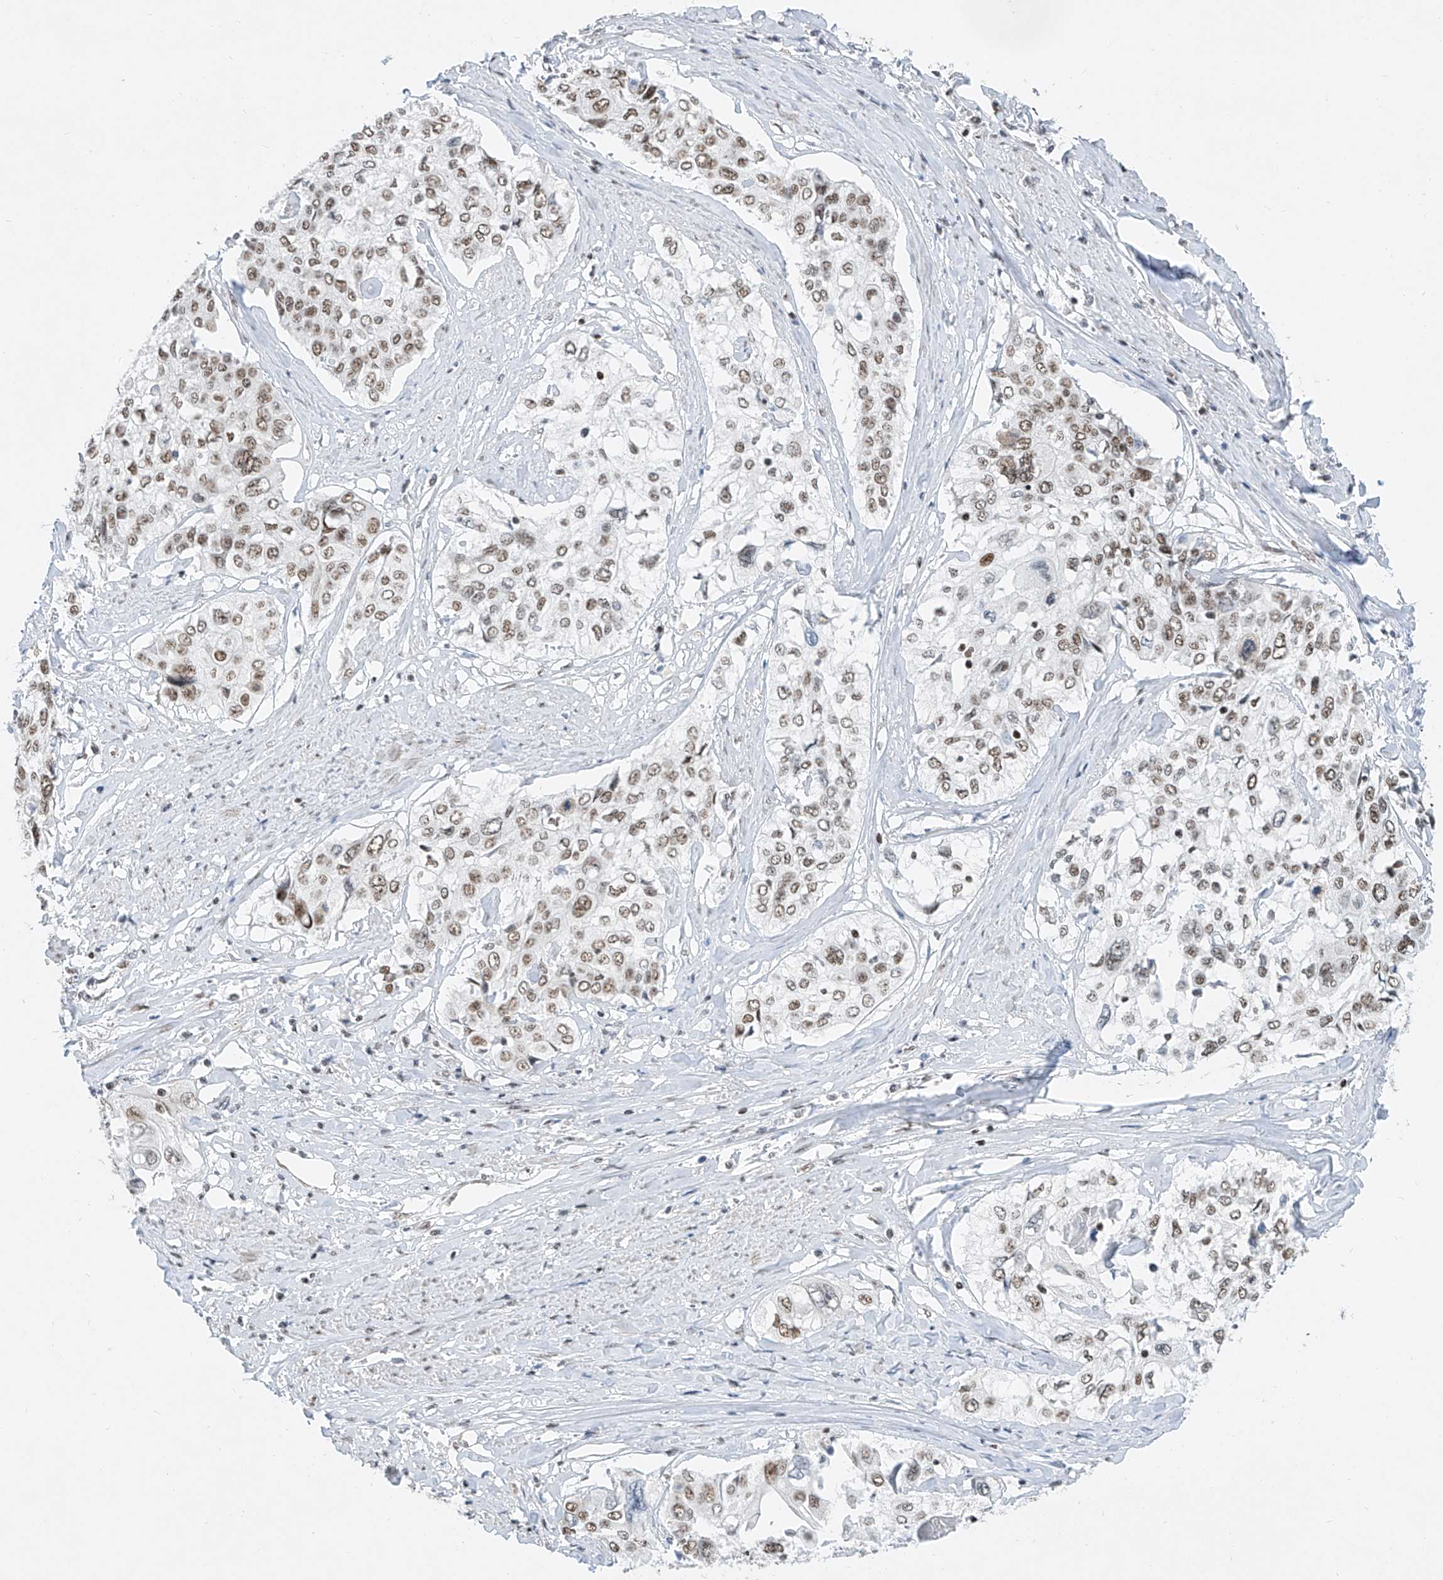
{"staining": {"intensity": "moderate", "quantity": ">75%", "location": "nuclear"}, "tissue": "cervical cancer", "cell_type": "Tumor cells", "image_type": "cancer", "snomed": [{"axis": "morphology", "description": "Squamous cell carcinoma, NOS"}, {"axis": "topography", "description": "Cervix"}], "caption": "Human cervical squamous cell carcinoma stained with a brown dye shows moderate nuclear positive positivity in approximately >75% of tumor cells.", "gene": "TAF4", "patient": {"sex": "female", "age": 31}}